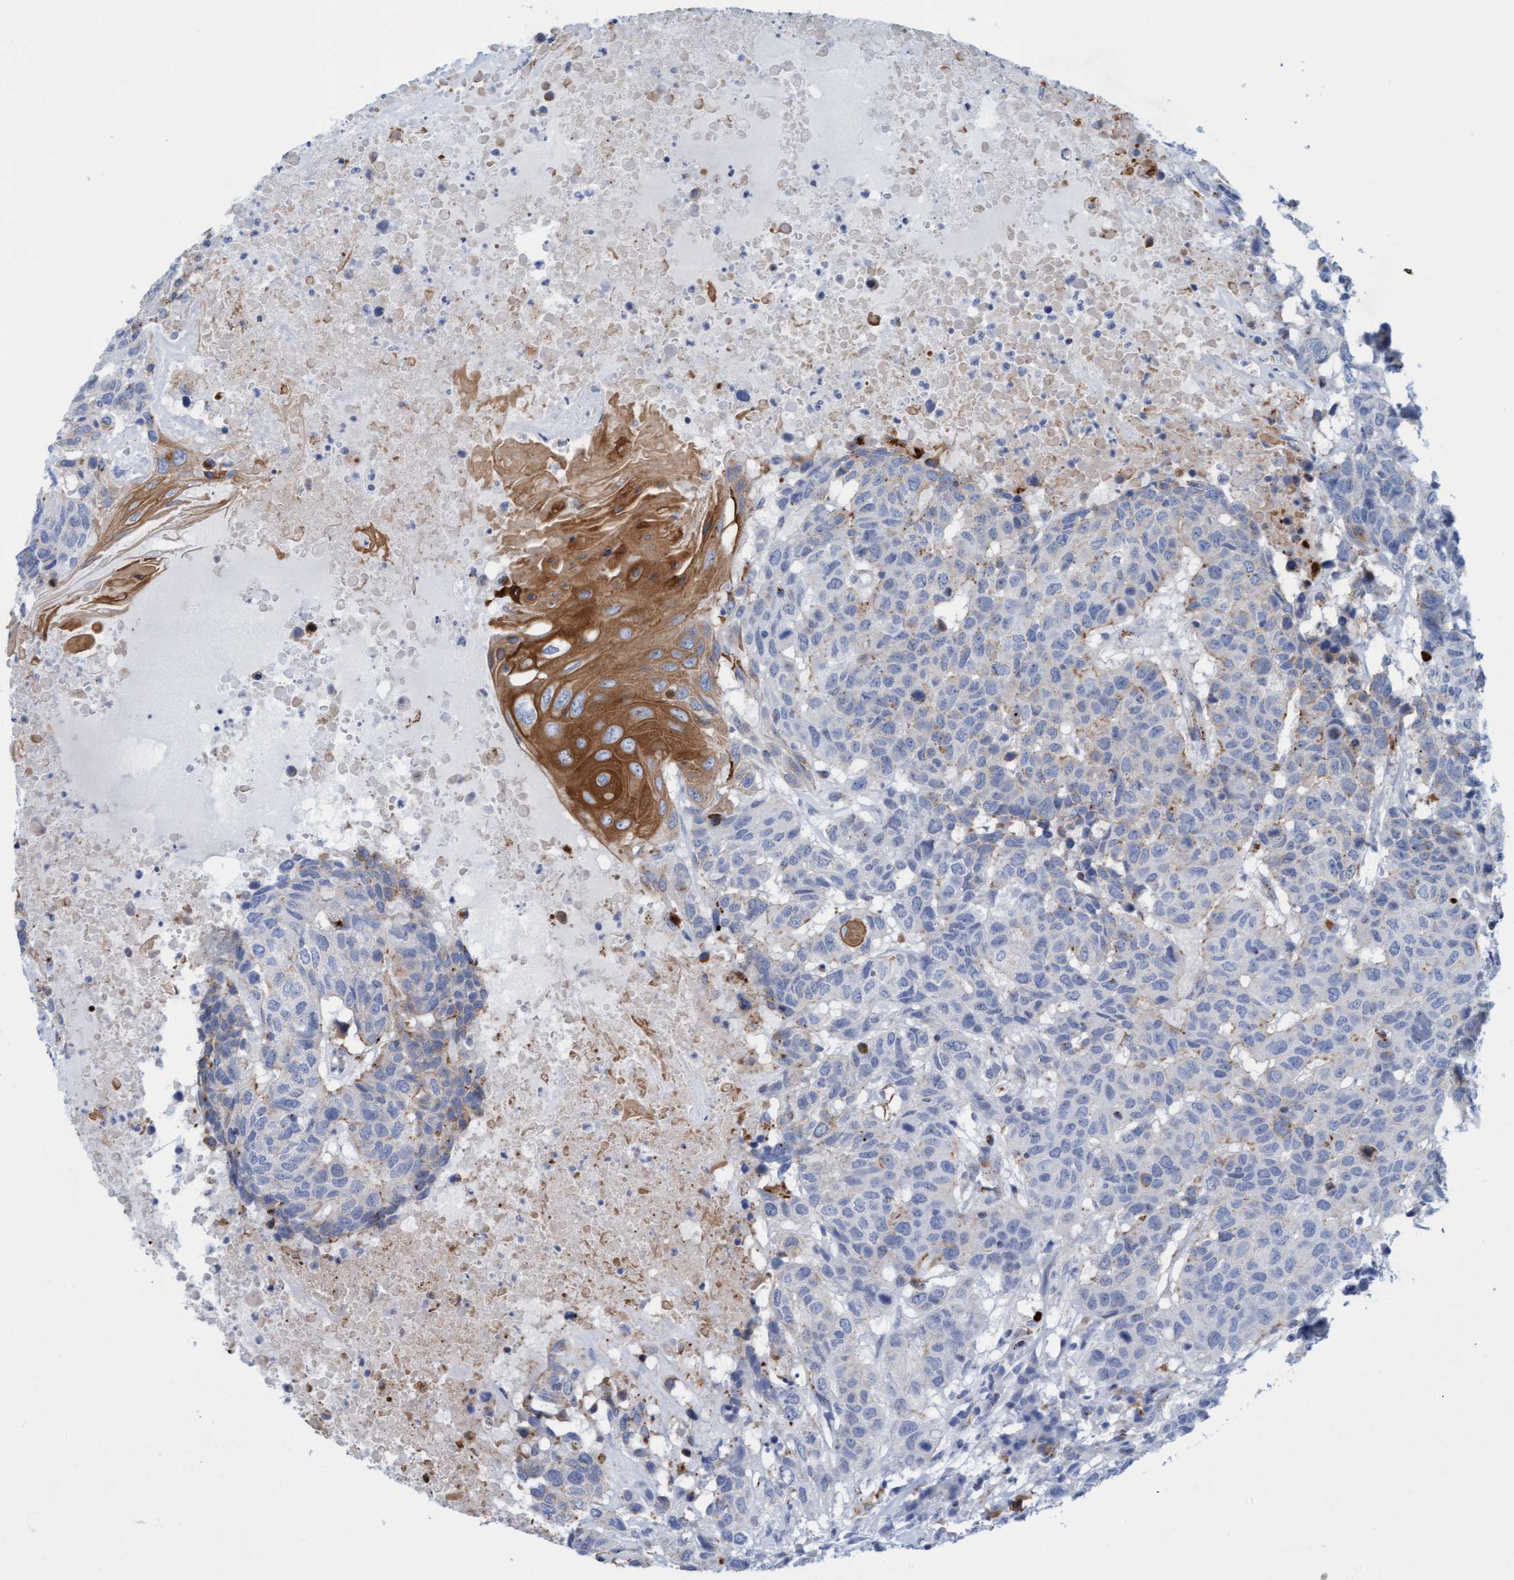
{"staining": {"intensity": "negative", "quantity": "none", "location": "none"}, "tissue": "head and neck cancer", "cell_type": "Tumor cells", "image_type": "cancer", "snomed": [{"axis": "morphology", "description": "Squamous cell carcinoma, NOS"}, {"axis": "topography", "description": "Head-Neck"}], "caption": "Tumor cells are negative for protein expression in human head and neck cancer. (IHC, brightfield microscopy, high magnification).", "gene": "SGSH", "patient": {"sex": "male", "age": 66}}